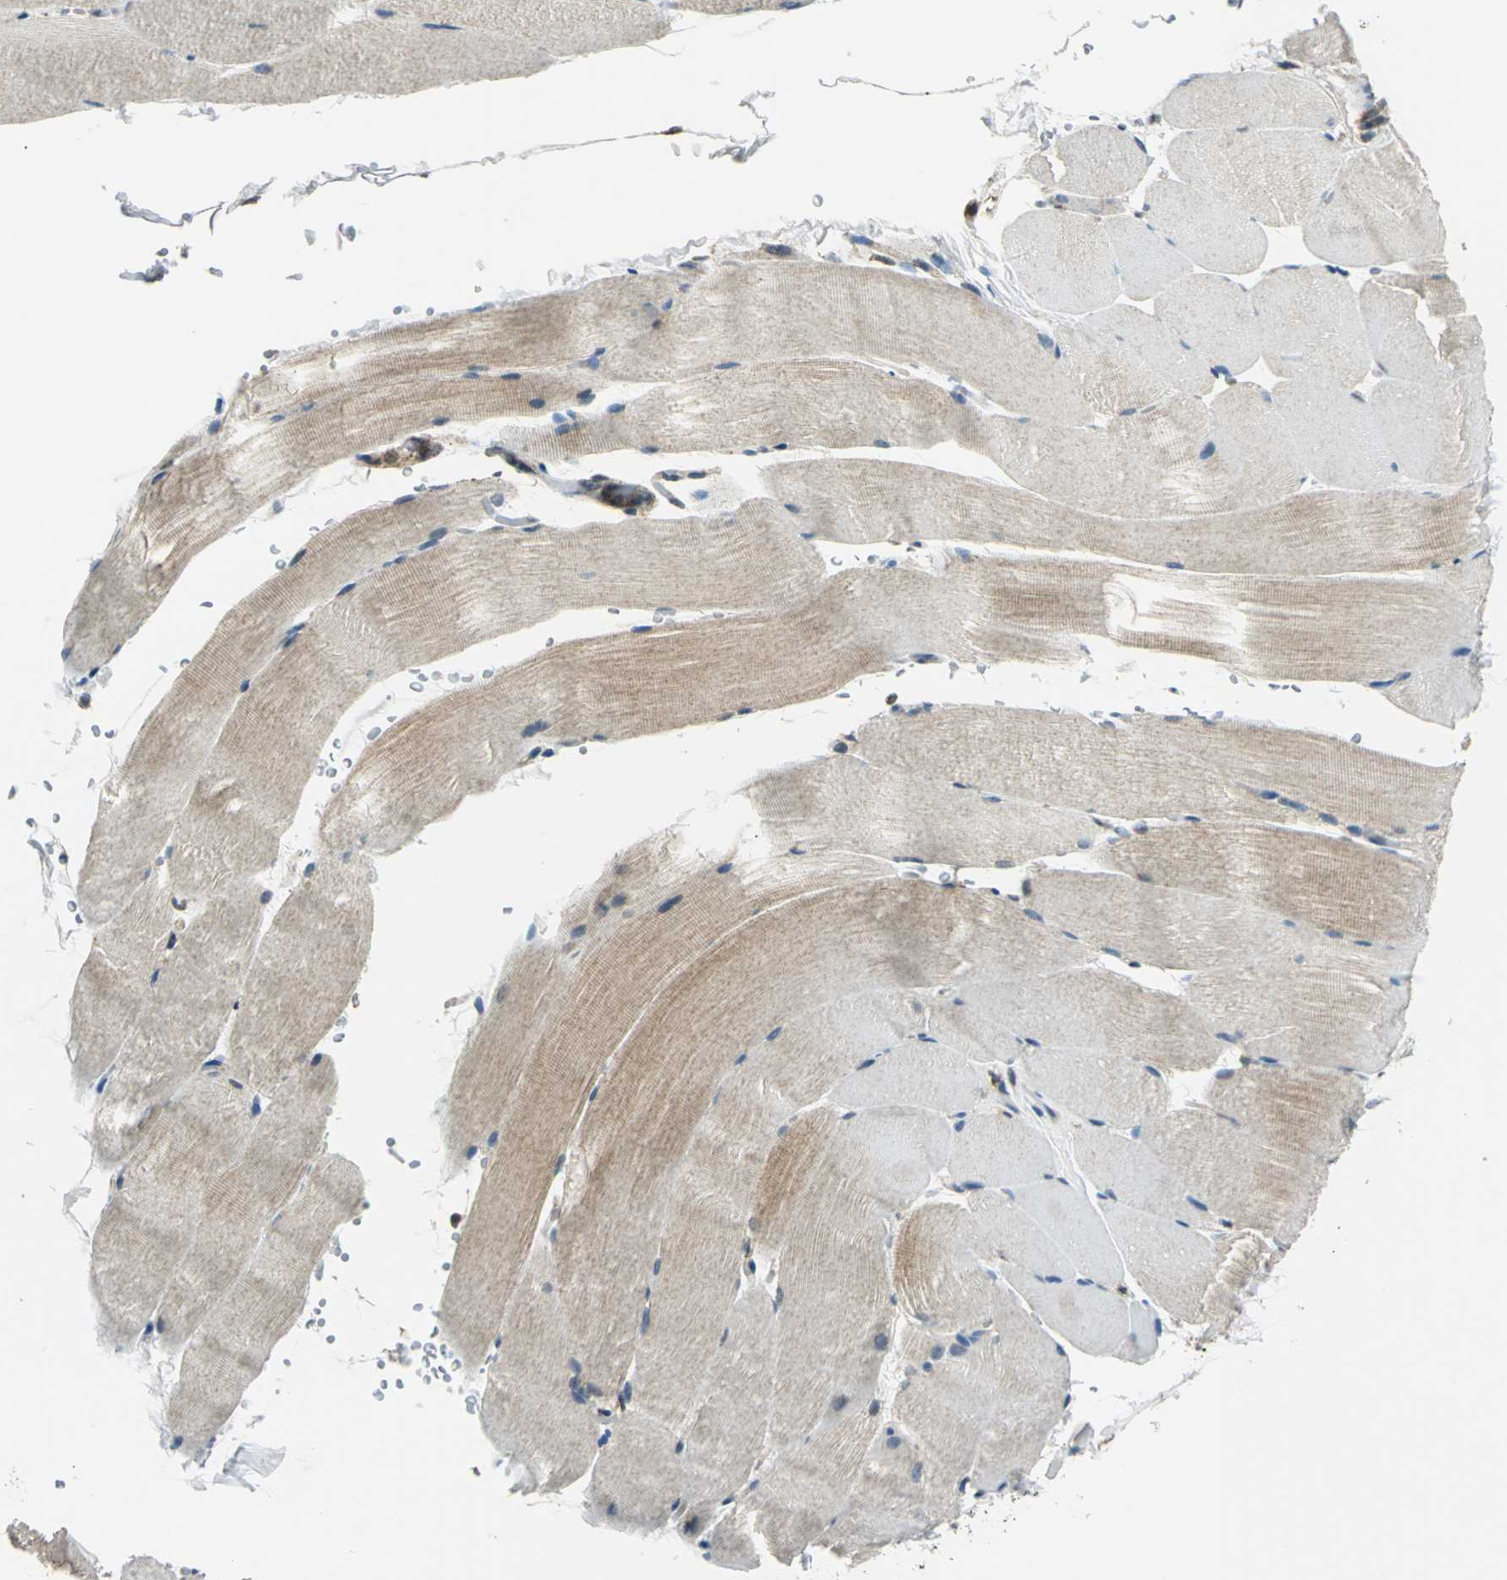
{"staining": {"intensity": "weak", "quantity": "25%-75%", "location": "cytoplasmic/membranous"}, "tissue": "skeletal muscle", "cell_type": "Myocytes", "image_type": "normal", "snomed": [{"axis": "morphology", "description": "Normal tissue, NOS"}, {"axis": "topography", "description": "Skeletal muscle"}, {"axis": "topography", "description": "Parathyroid gland"}], "caption": "Skeletal muscle stained for a protein (brown) displays weak cytoplasmic/membranous positive expression in about 25%-75% of myocytes.", "gene": "NUDT2", "patient": {"sex": "female", "age": 37}}